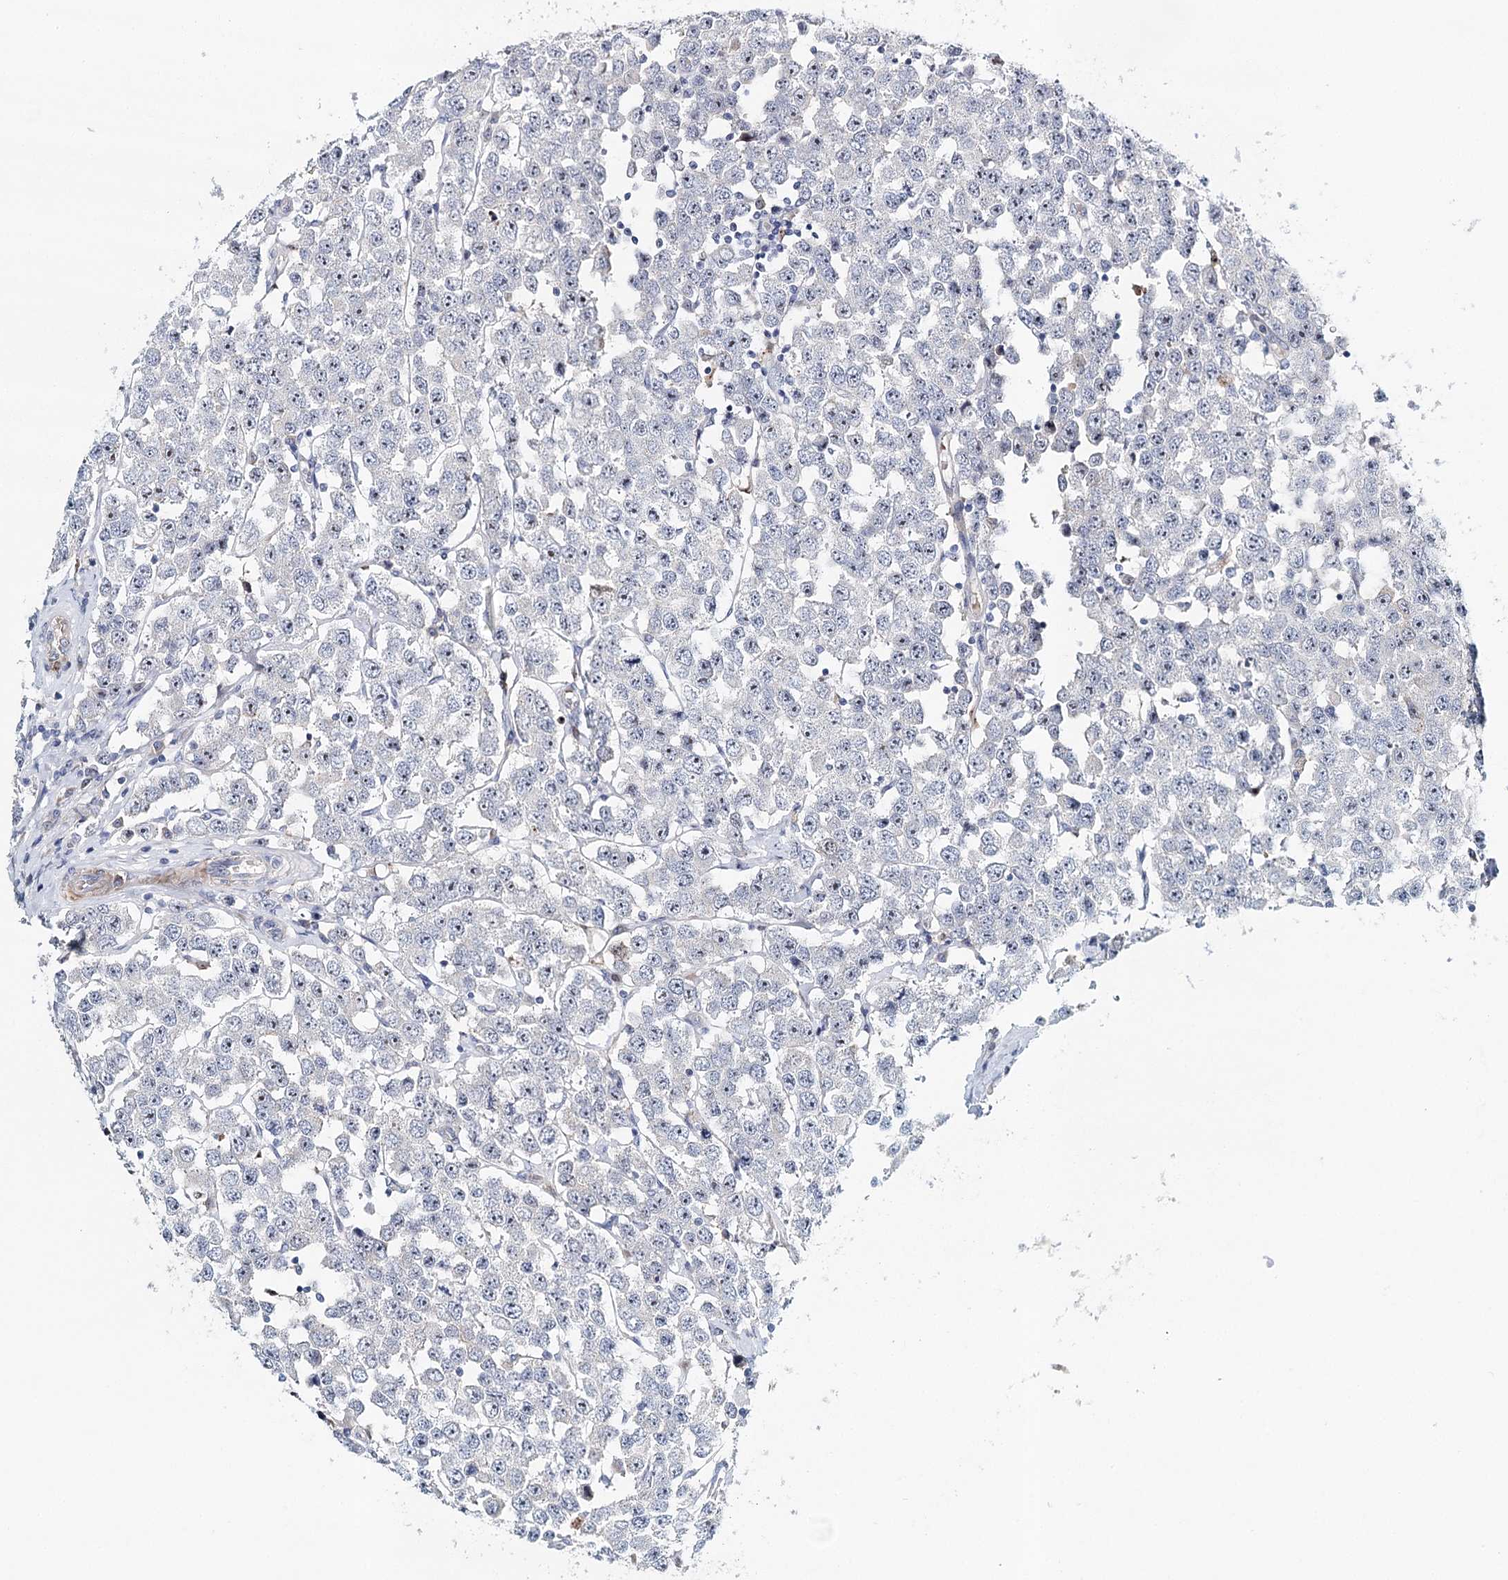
{"staining": {"intensity": "negative", "quantity": "none", "location": "none"}, "tissue": "testis cancer", "cell_type": "Tumor cells", "image_type": "cancer", "snomed": [{"axis": "morphology", "description": "Seminoma, NOS"}, {"axis": "topography", "description": "Testis"}], "caption": "There is no significant expression in tumor cells of seminoma (testis). (DAB IHC with hematoxylin counter stain).", "gene": "RBM43", "patient": {"sex": "male", "age": 28}}